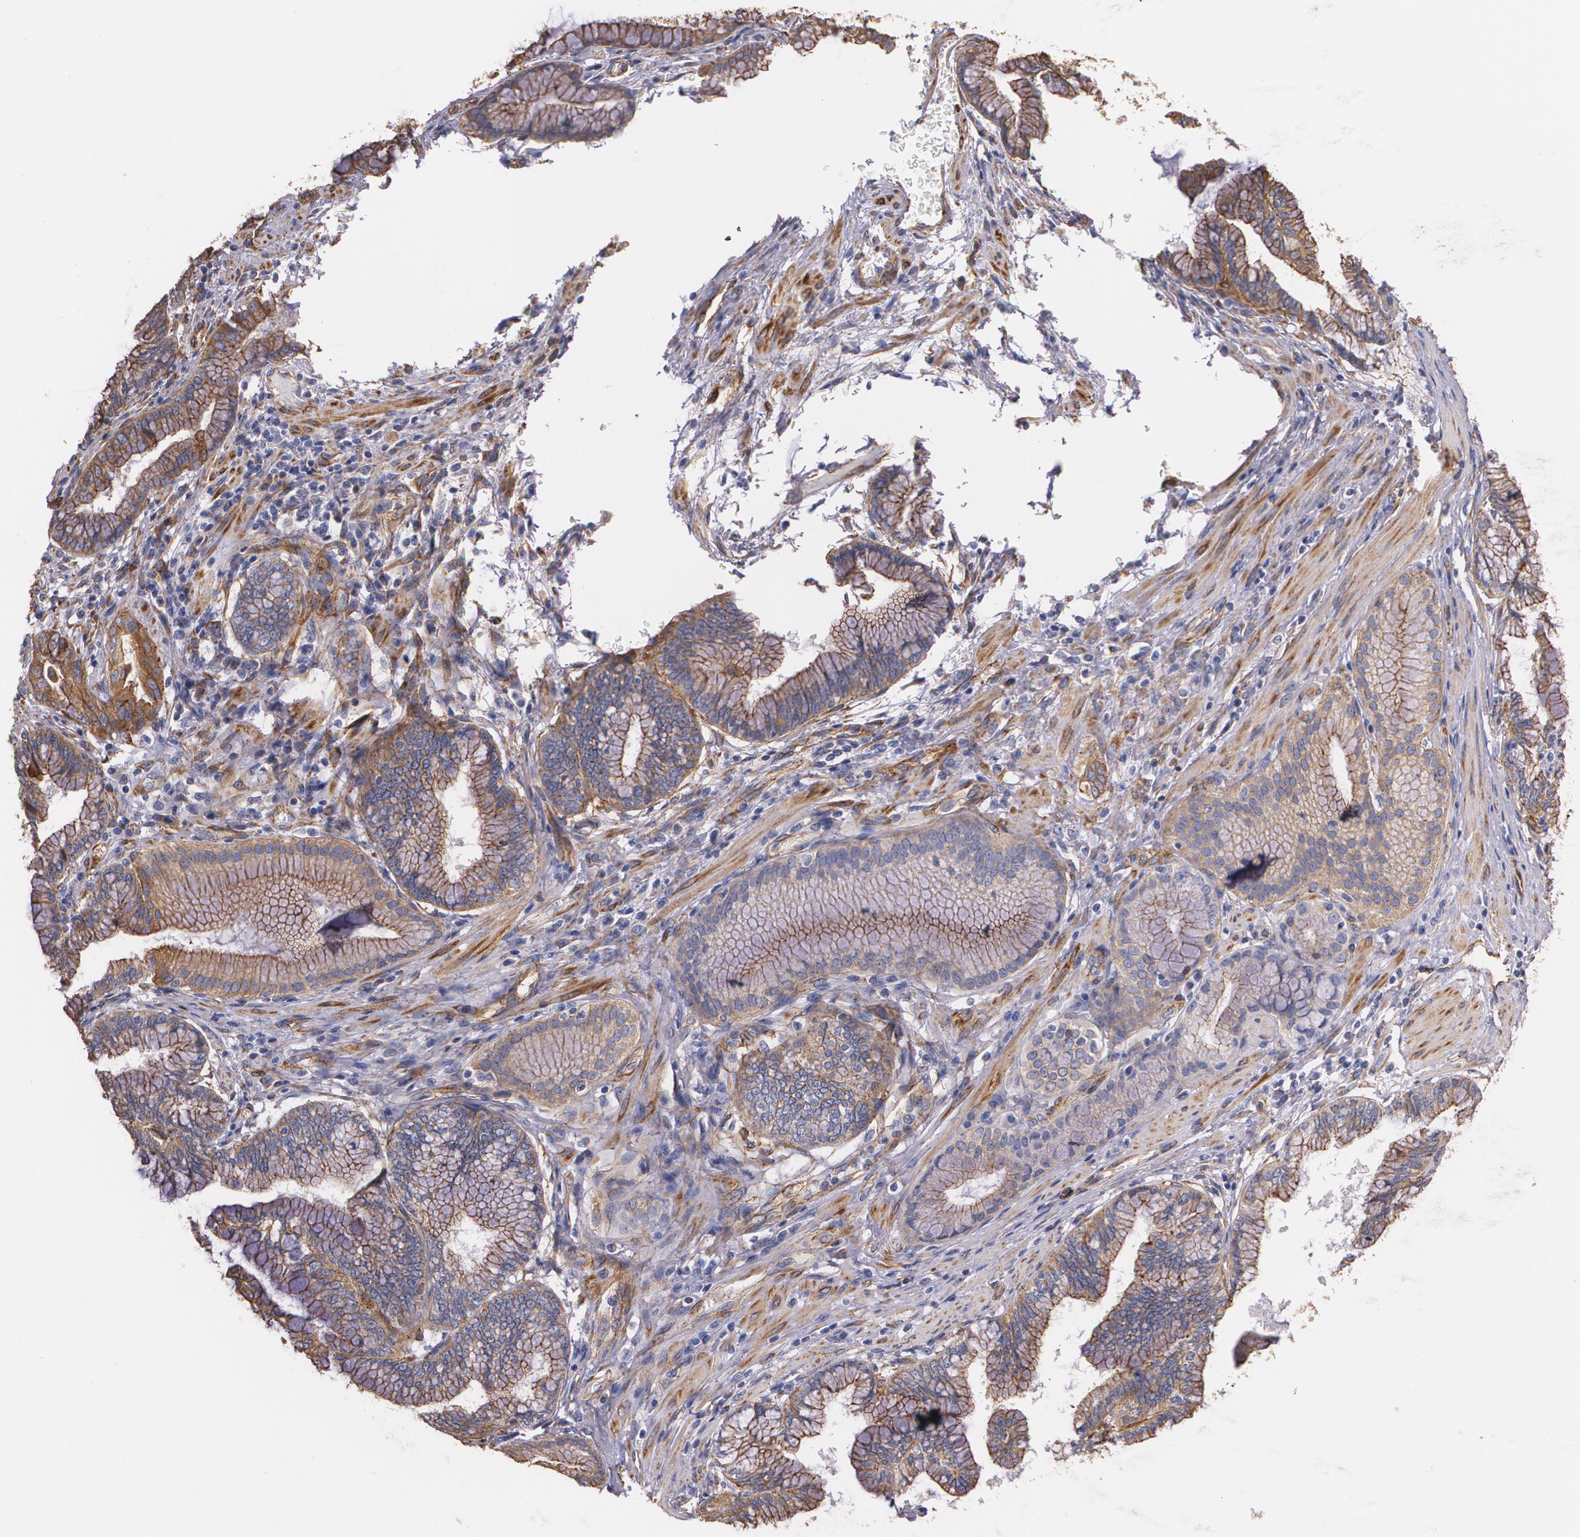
{"staining": {"intensity": "strong", "quantity": ">75%", "location": "cytoplasmic/membranous"}, "tissue": "pancreatic cancer", "cell_type": "Tumor cells", "image_type": "cancer", "snomed": [{"axis": "morphology", "description": "Adenocarcinoma, NOS"}, {"axis": "topography", "description": "Pancreas"}], "caption": "IHC photomicrograph of human pancreatic cancer (adenocarcinoma) stained for a protein (brown), which exhibits high levels of strong cytoplasmic/membranous staining in approximately >75% of tumor cells.", "gene": "TJP1", "patient": {"sex": "female", "age": 64}}